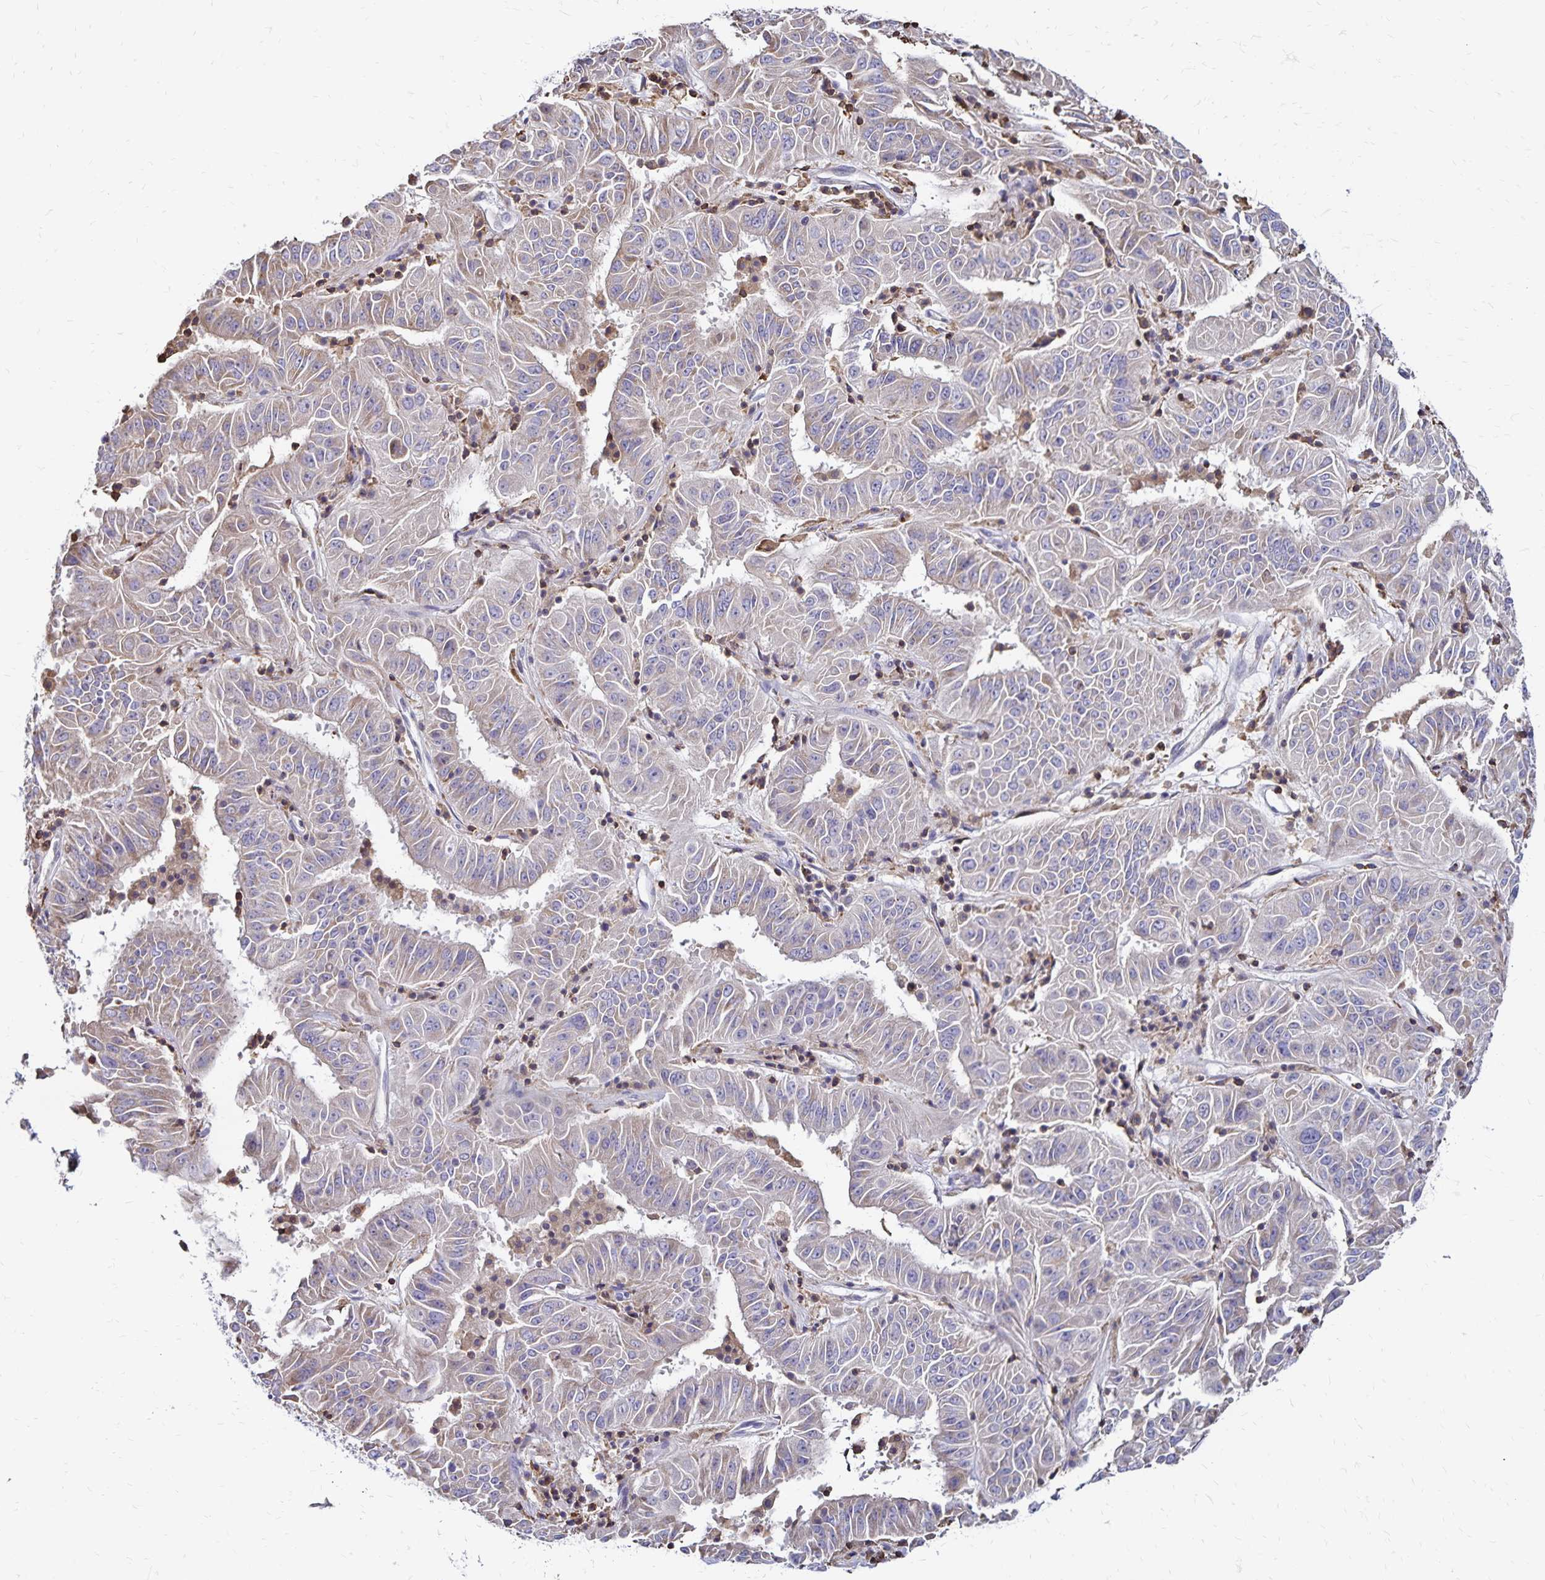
{"staining": {"intensity": "weak", "quantity": "25%-75%", "location": "cytoplasmic/membranous"}, "tissue": "pancreatic cancer", "cell_type": "Tumor cells", "image_type": "cancer", "snomed": [{"axis": "morphology", "description": "Adenocarcinoma, NOS"}, {"axis": "topography", "description": "Pancreas"}], "caption": "A brown stain labels weak cytoplasmic/membranous expression of a protein in human pancreatic cancer tumor cells.", "gene": "NAGPA", "patient": {"sex": "male", "age": 63}}